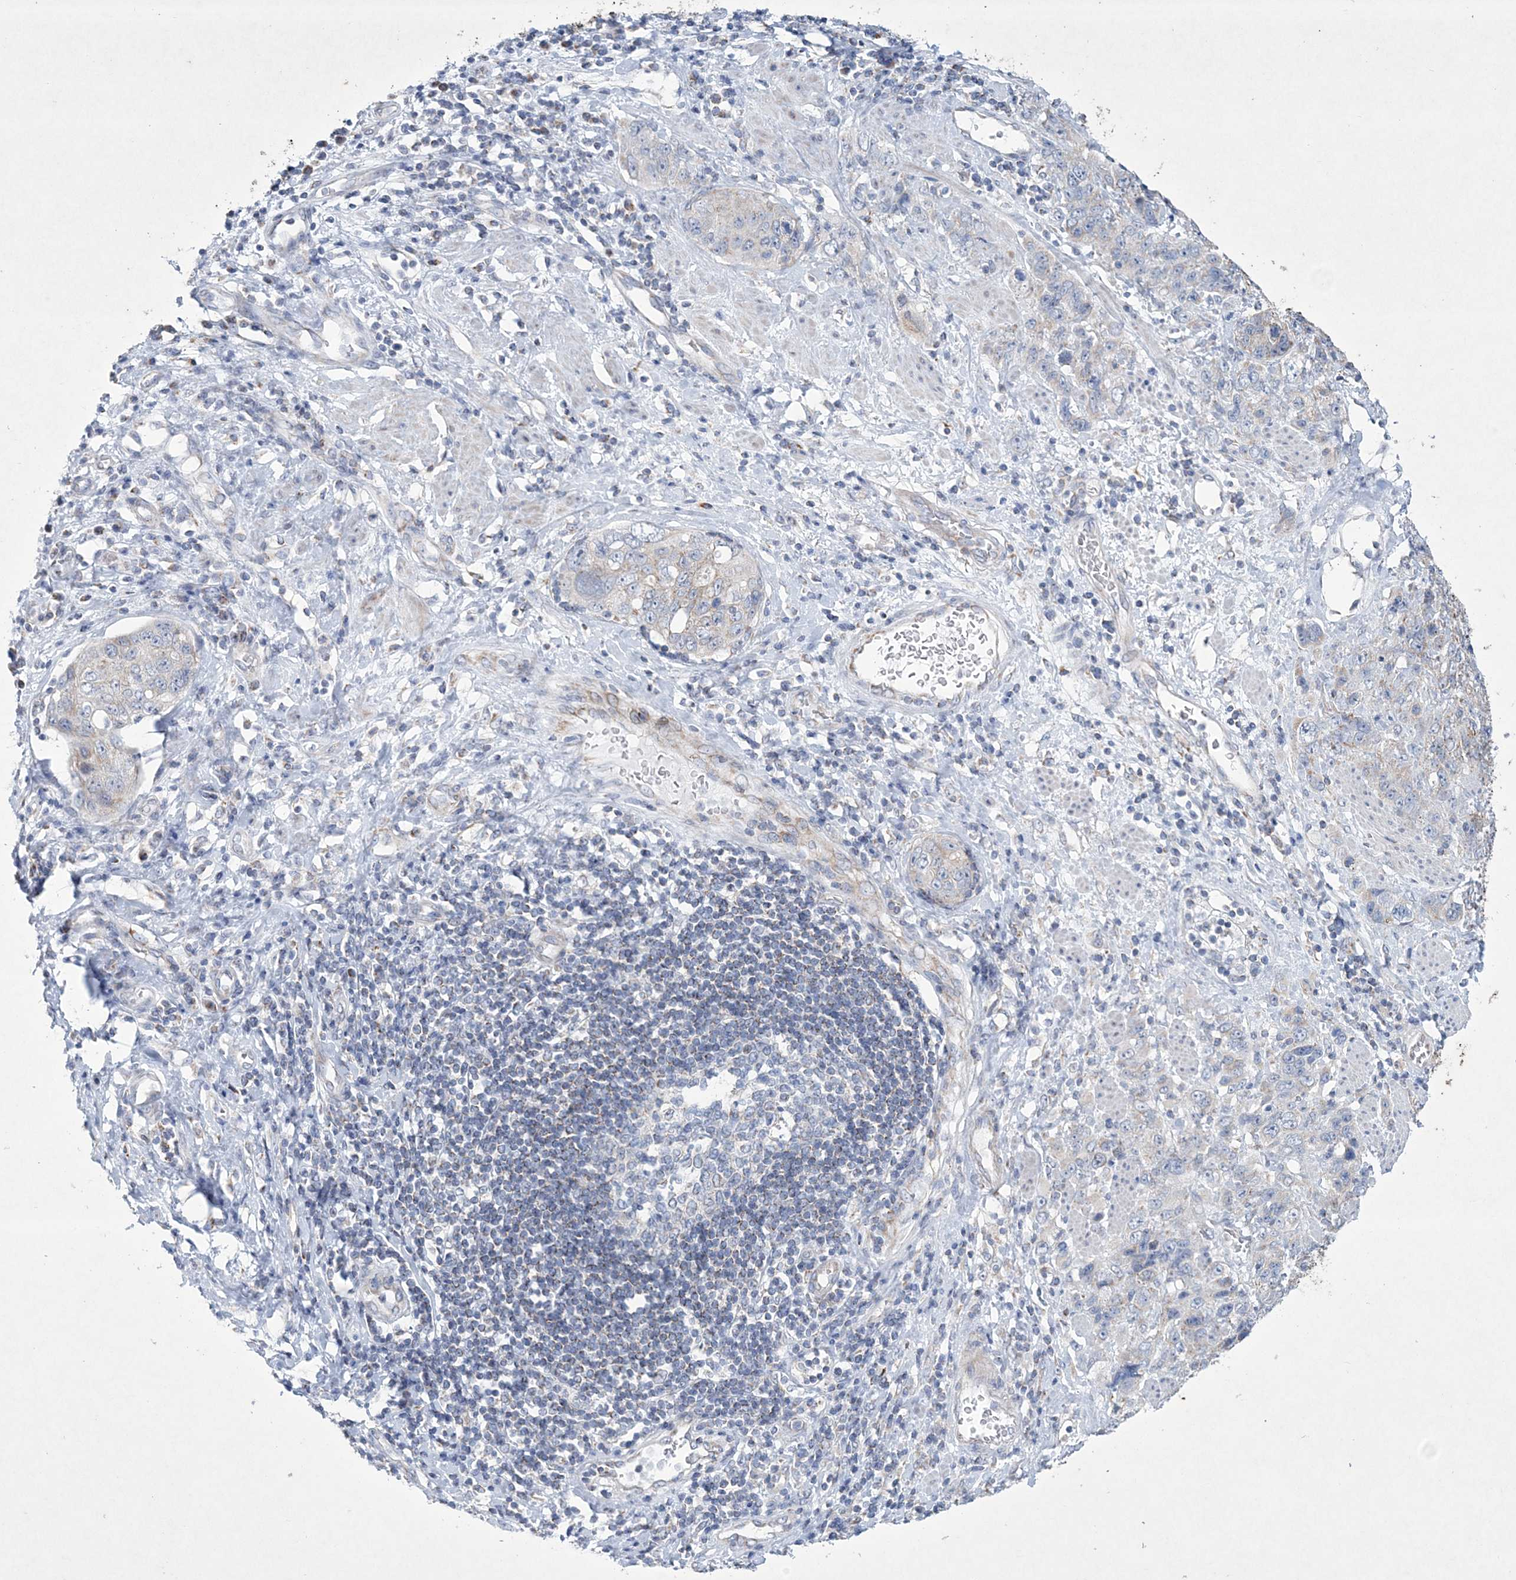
{"staining": {"intensity": "negative", "quantity": "none", "location": "none"}, "tissue": "stomach cancer", "cell_type": "Tumor cells", "image_type": "cancer", "snomed": [{"axis": "morphology", "description": "Adenocarcinoma, NOS"}, {"axis": "topography", "description": "Stomach"}], "caption": "Immunohistochemistry image of neoplastic tissue: human adenocarcinoma (stomach) stained with DAB shows no significant protein positivity in tumor cells.", "gene": "CES4A", "patient": {"sex": "male", "age": 48}}